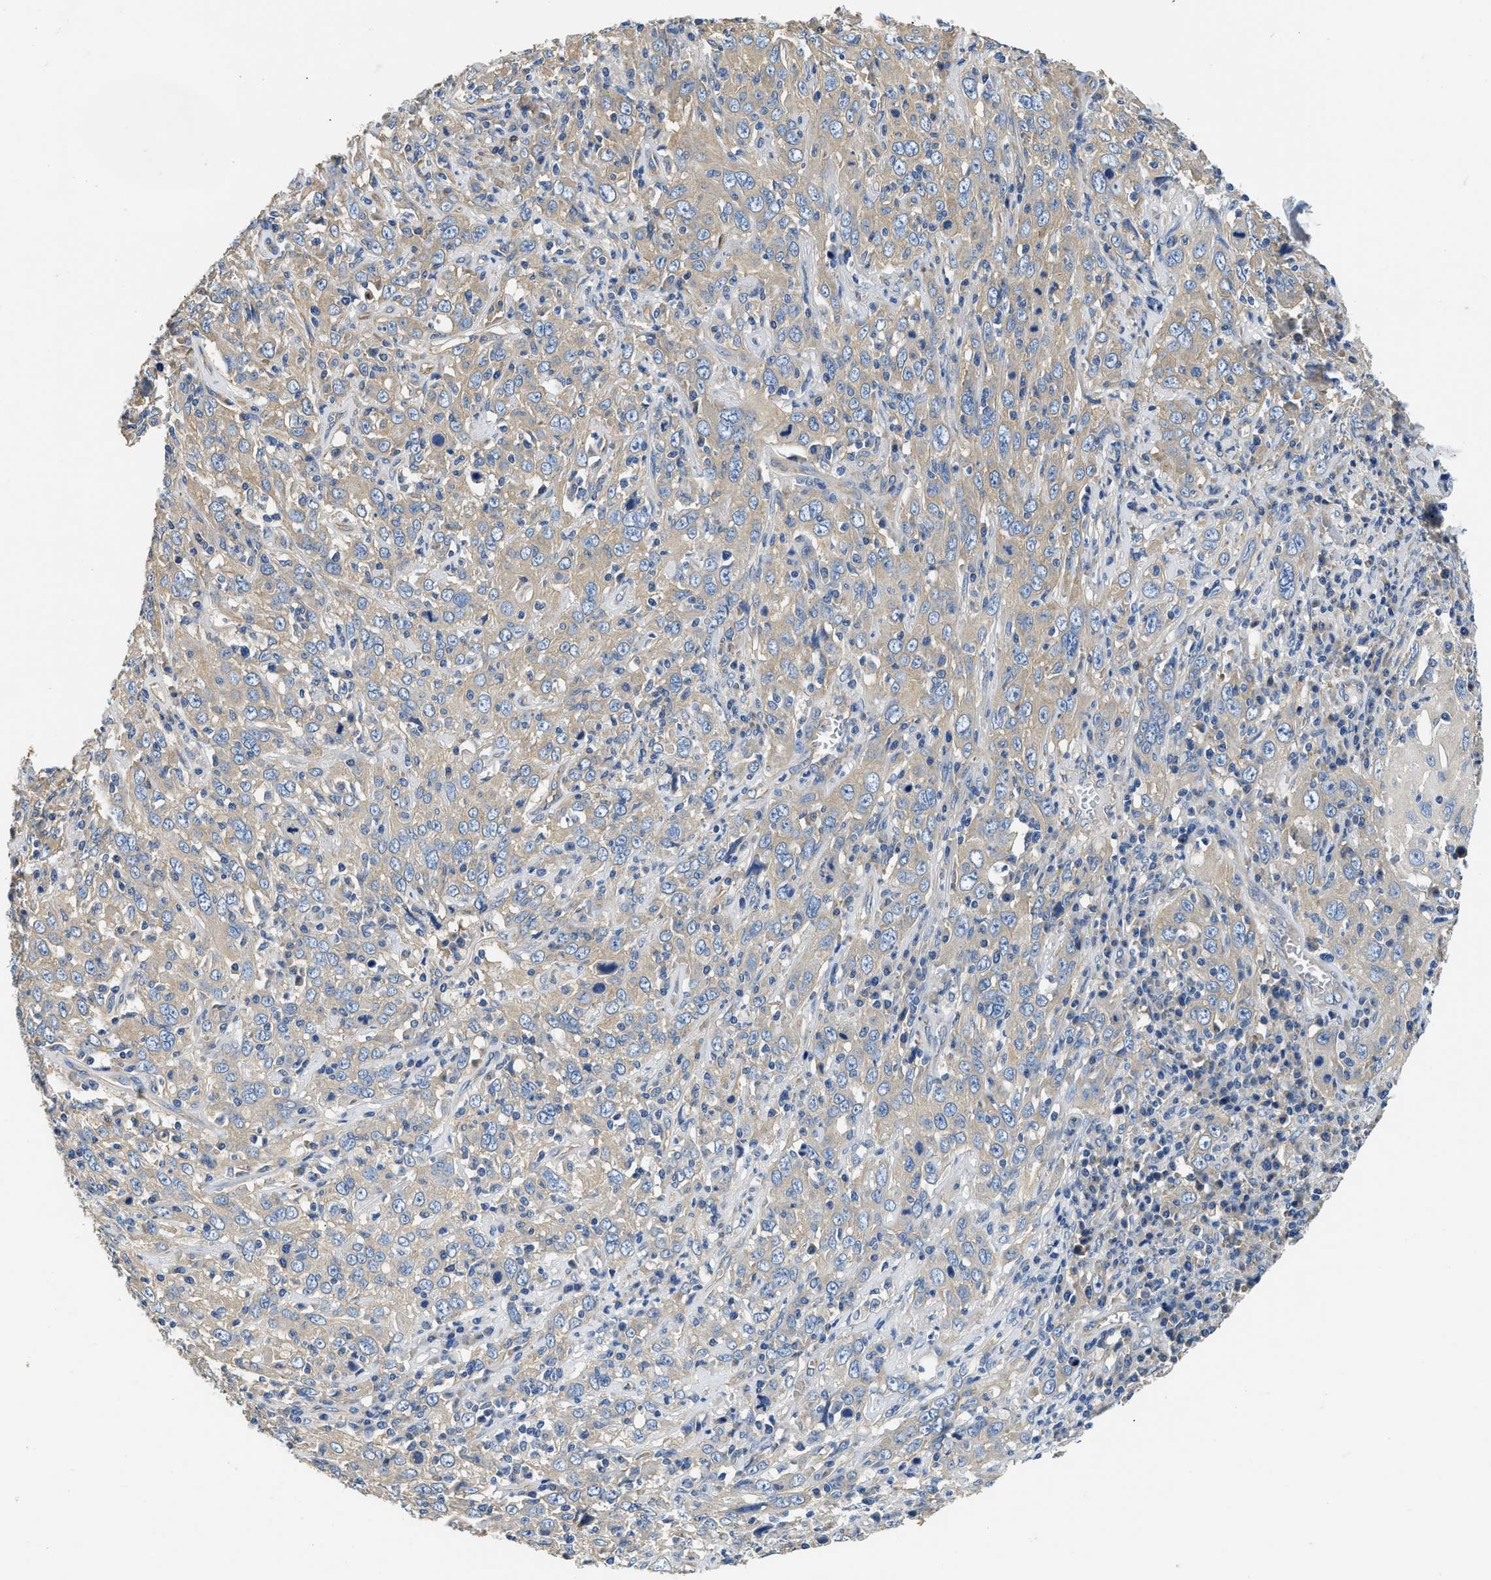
{"staining": {"intensity": "weak", "quantity": "25%-75%", "location": "cytoplasmic/membranous"}, "tissue": "cervical cancer", "cell_type": "Tumor cells", "image_type": "cancer", "snomed": [{"axis": "morphology", "description": "Squamous cell carcinoma, NOS"}, {"axis": "topography", "description": "Cervix"}], "caption": "Cervical cancer stained for a protein demonstrates weak cytoplasmic/membranous positivity in tumor cells. The protein of interest is stained brown, and the nuclei are stained in blue (DAB (3,3'-diaminobenzidine) IHC with brightfield microscopy, high magnification).", "gene": "CSDE1", "patient": {"sex": "female", "age": 46}}